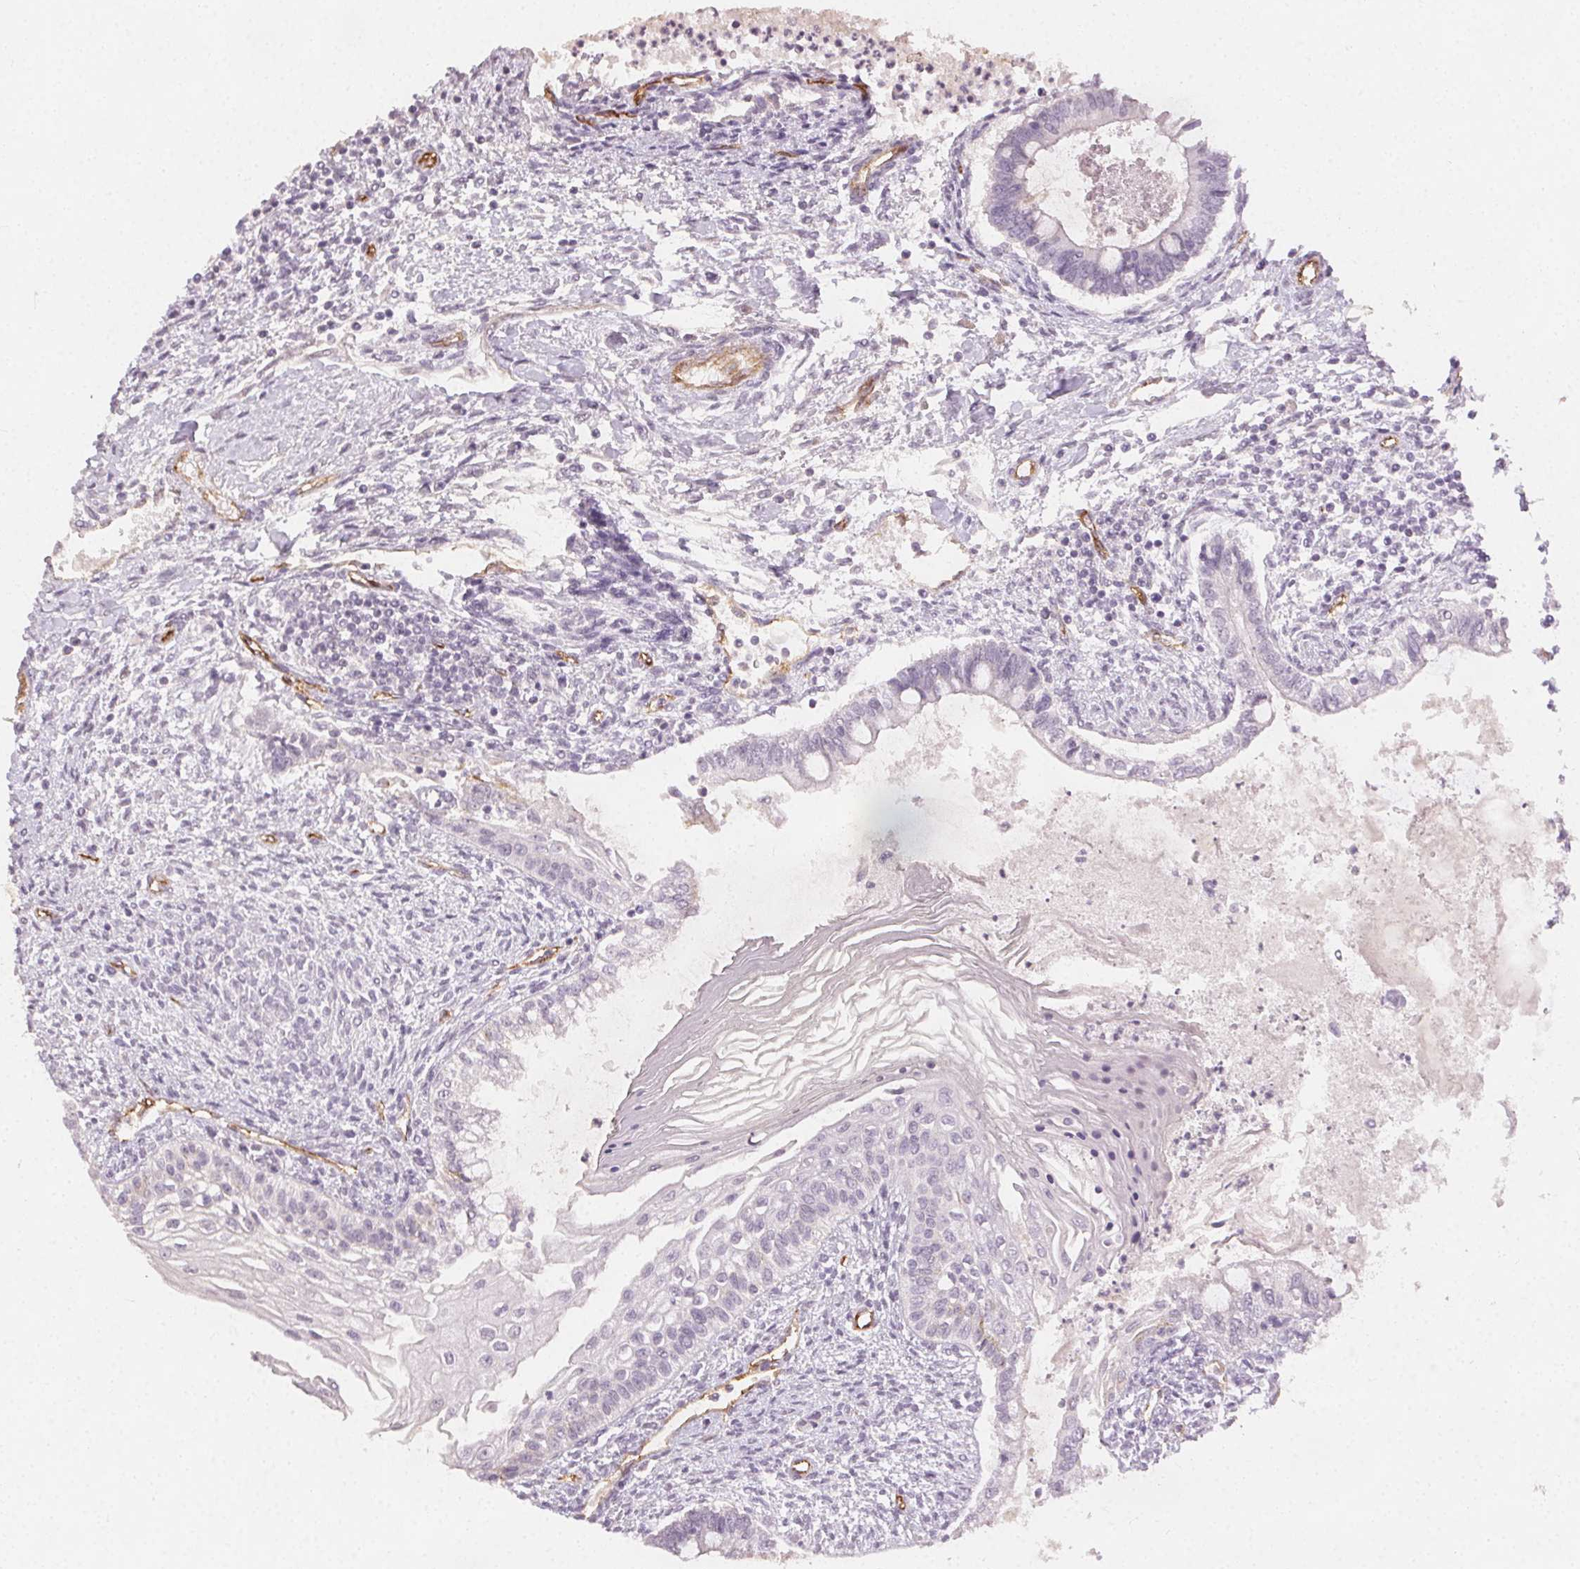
{"staining": {"intensity": "negative", "quantity": "none", "location": "none"}, "tissue": "testis cancer", "cell_type": "Tumor cells", "image_type": "cancer", "snomed": [{"axis": "morphology", "description": "Carcinoma, Embryonal, NOS"}, {"axis": "topography", "description": "Testis"}], "caption": "Photomicrograph shows no protein expression in tumor cells of embryonal carcinoma (testis) tissue.", "gene": "PODXL", "patient": {"sex": "male", "age": 37}}